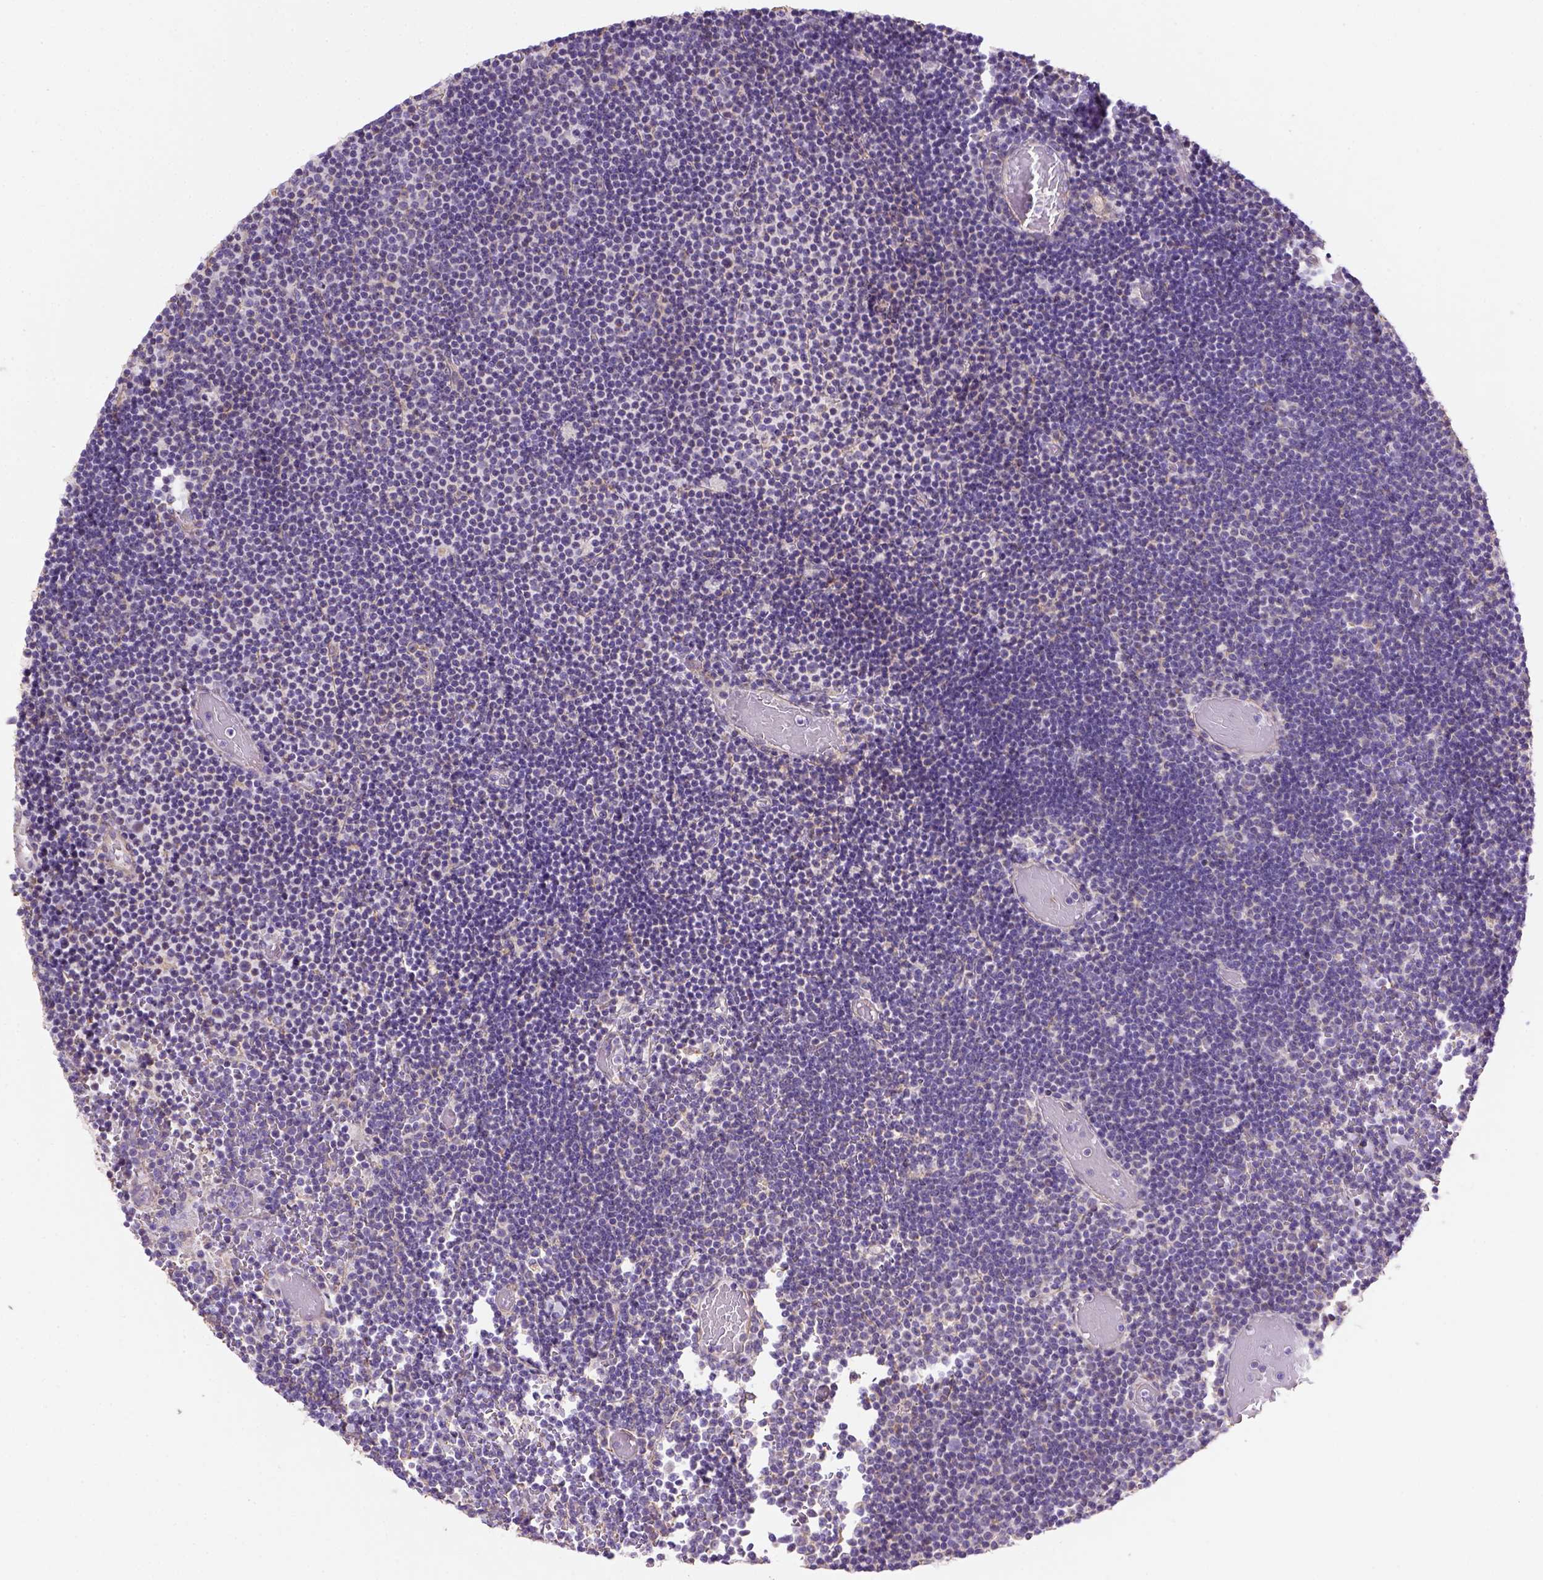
{"staining": {"intensity": "negative", "quantity": "none", "location": "none"}, "tissue": "lymphoma", "cell_type": "Tumor cells", "image_type": "cancer", "snomed": [{"axis": "morphology", "description": "Malignant lymphoma, non-Hodgkin's type, Low grade"}, {"axis": "topography", "description": "Brain"}], "caption": "A micrograph of human lymphoma is negative for staining in tumor cells.", "gene": "HTRA1", "patient": {"sex": "female", "age": 66}}